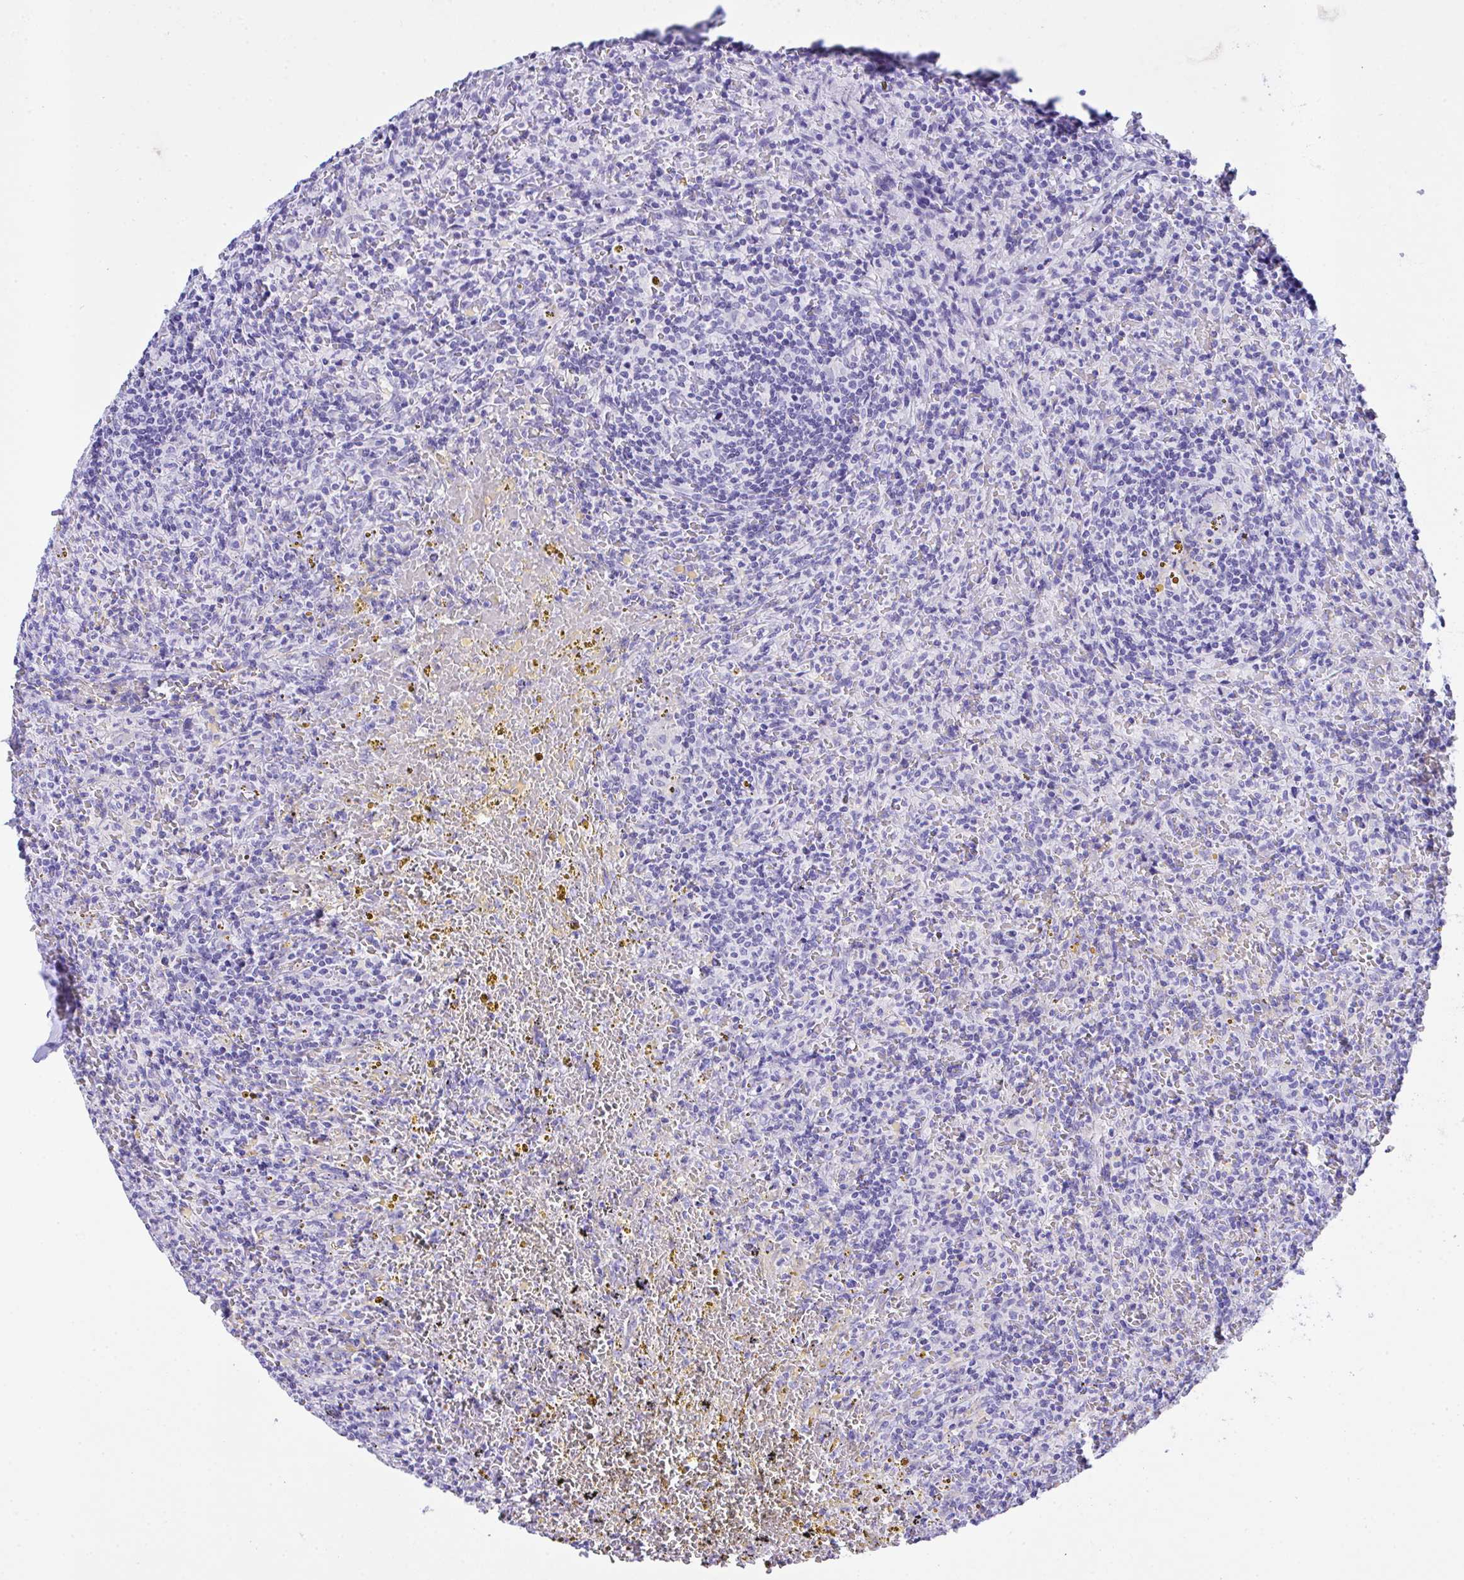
{"staining": {"intensity": "negative", "quantity": "none", "location": "none"}, "tissue": "lymphoma", "cell_type": "Tumor cells", "image_type": "cancer", "snomed": [{"axis": "morphology", "description": "Malignant lymphoma, non-Hodgkin's type, Low grade"}, {"axis": "topography", "description": "Spleen"}], "caption": "A high-resolution photomicrograph shows IHC staining of malignant lymphoma, non-Hodgkin's type (low-grade), which demonstrates no significant staining in tumor cells. The staining is performed using DAB (3,3'-diaminobenzidine) brown chromogen with nuclei counter-stained in using hematoxylin.", "gene": "AKR1D1", "patient": {"sex": "female", "age": 70}}